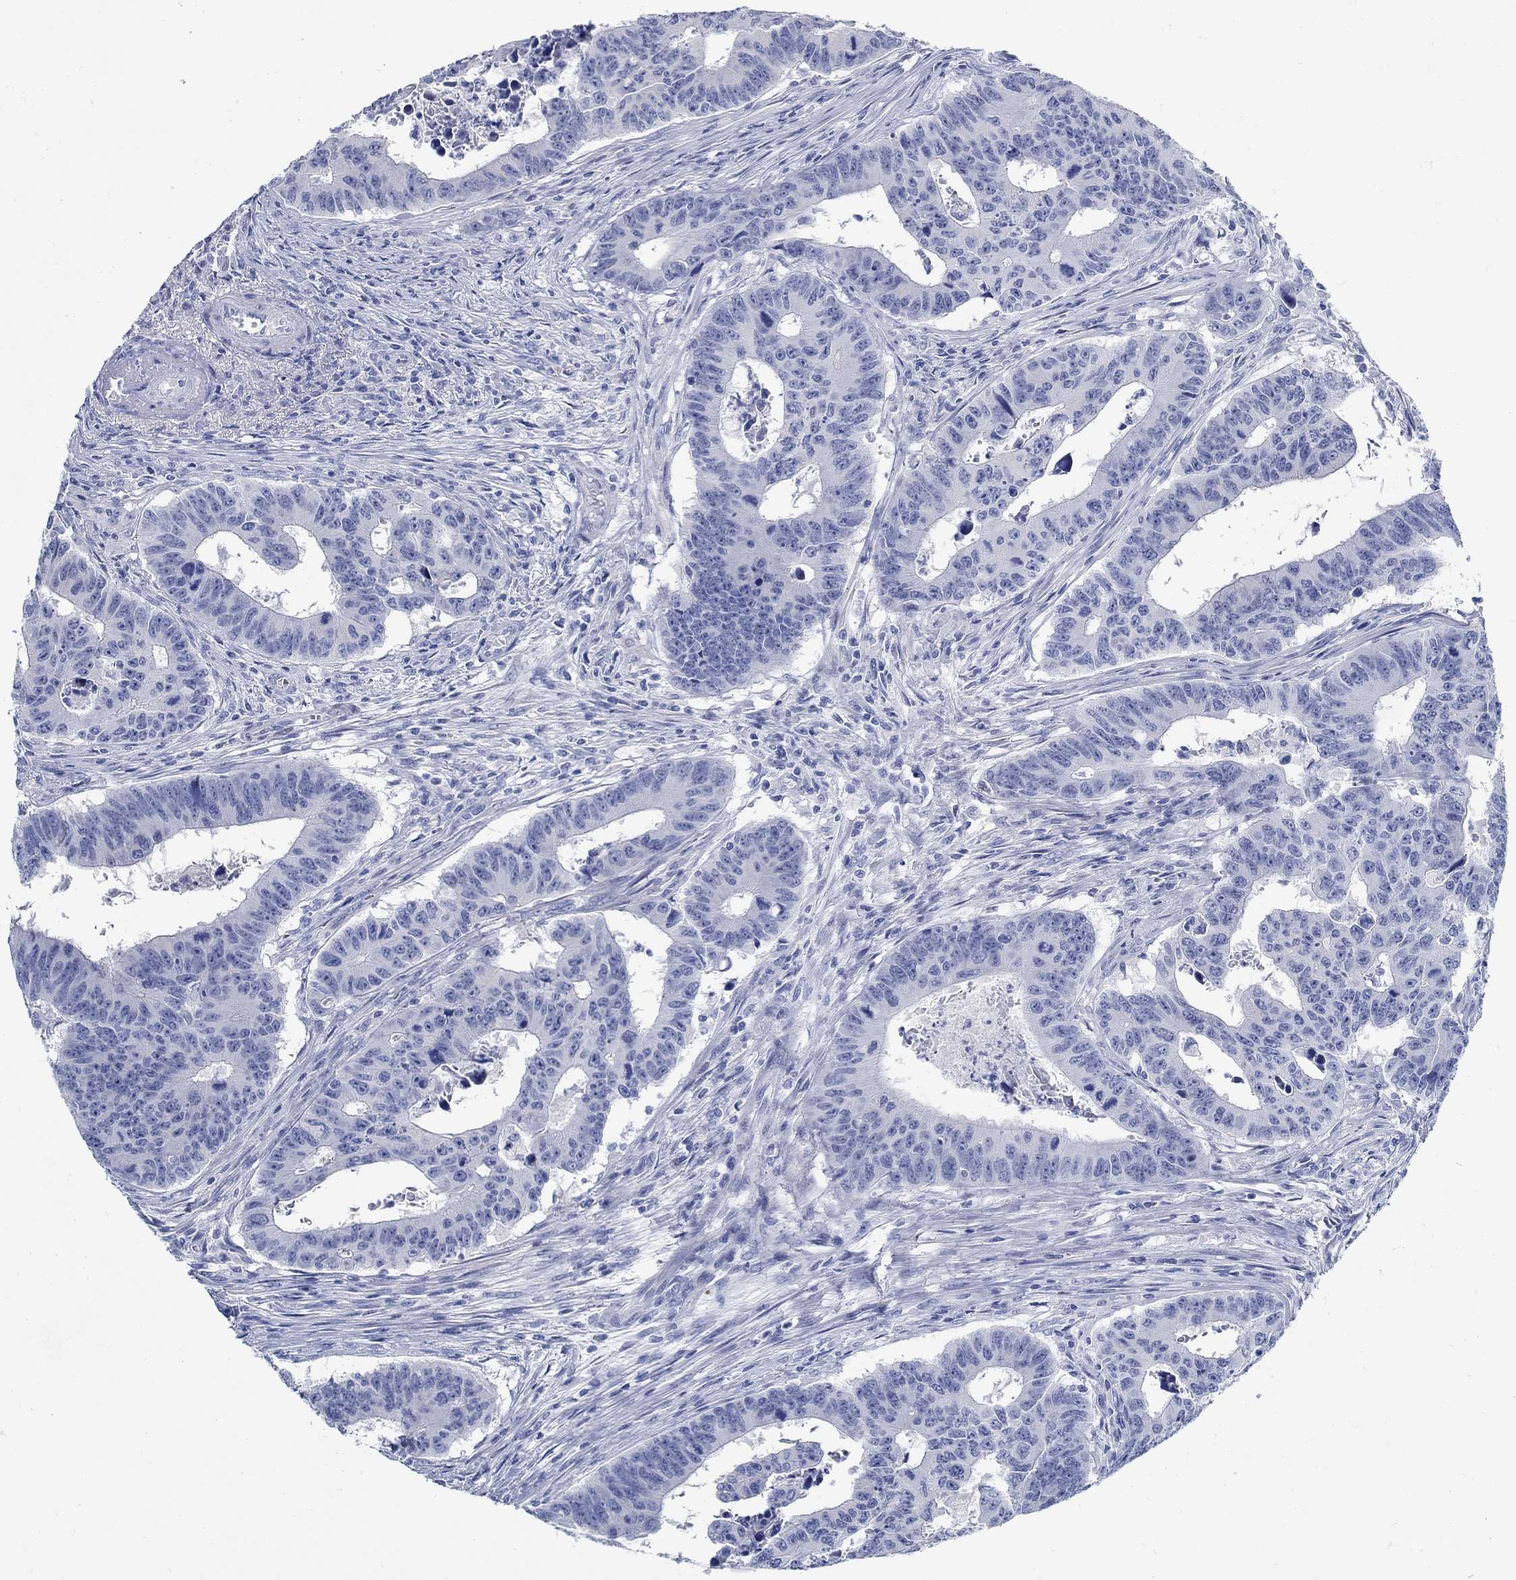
{"staining": {"intensity": "negative", "quantity": "none", "location": "none"}, "tissue": "colorectal cancer", "cell_type": "Tumor cells", "image_type": "cancer", "snomed": [{"axis": "morphology", "description": "Adenocarcinoma, NOS"}, {"axis": "topography", "description": "Appendix"}, {"axis": "topography", "description": "Colon"}, {"axis": "topography", "description": "Cecum"}, {"axis": "topography", "description": "Colon asc"}], "caption": "DAB (3,3'-diaminobenzidine) immunohistochemical staining of adenocarcinoma (colorectal) demonstrates no significant staining in tumor cells.", "gene": "RBM20", "patient": {"sex": "female", "age": 85}}